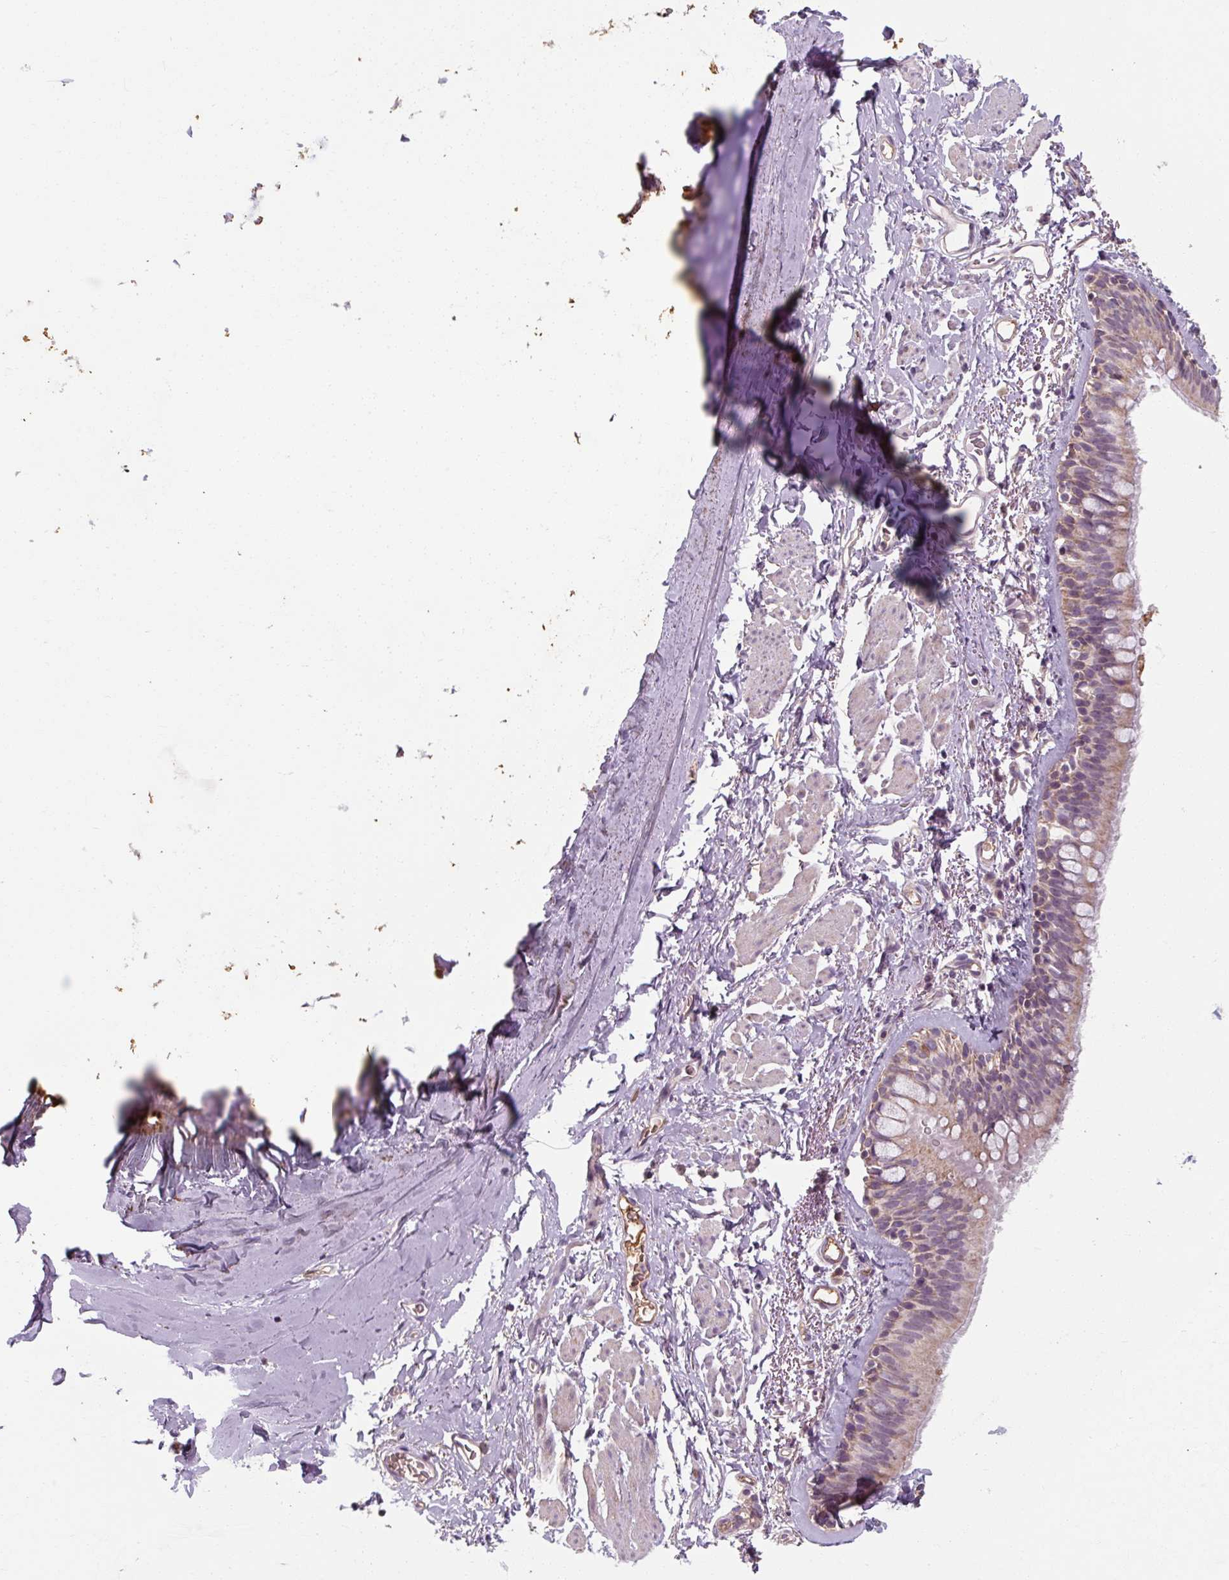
{"staining": {"intensity": "moderate", "quantity": "25%-75%", "location": "cytoplasmic/membranous"}, "tissue": "bronchus", "cell_type": "Respiratory epithelial cells", "image_type": "normal", "snomed": [{"axis": "morphology", "description": "Normal tissue, NOS"}, {"axis": "topography", "description": "Bronchus"}], "caption": "Immunohistochemical staining of normal human bronchus displays moderate cytoplasmic/membranous protein expression in about 25%-75% of respiratory epithelial cells.", "gene": "TSEN54", "patient": {"sex": "male", "age": 67}}